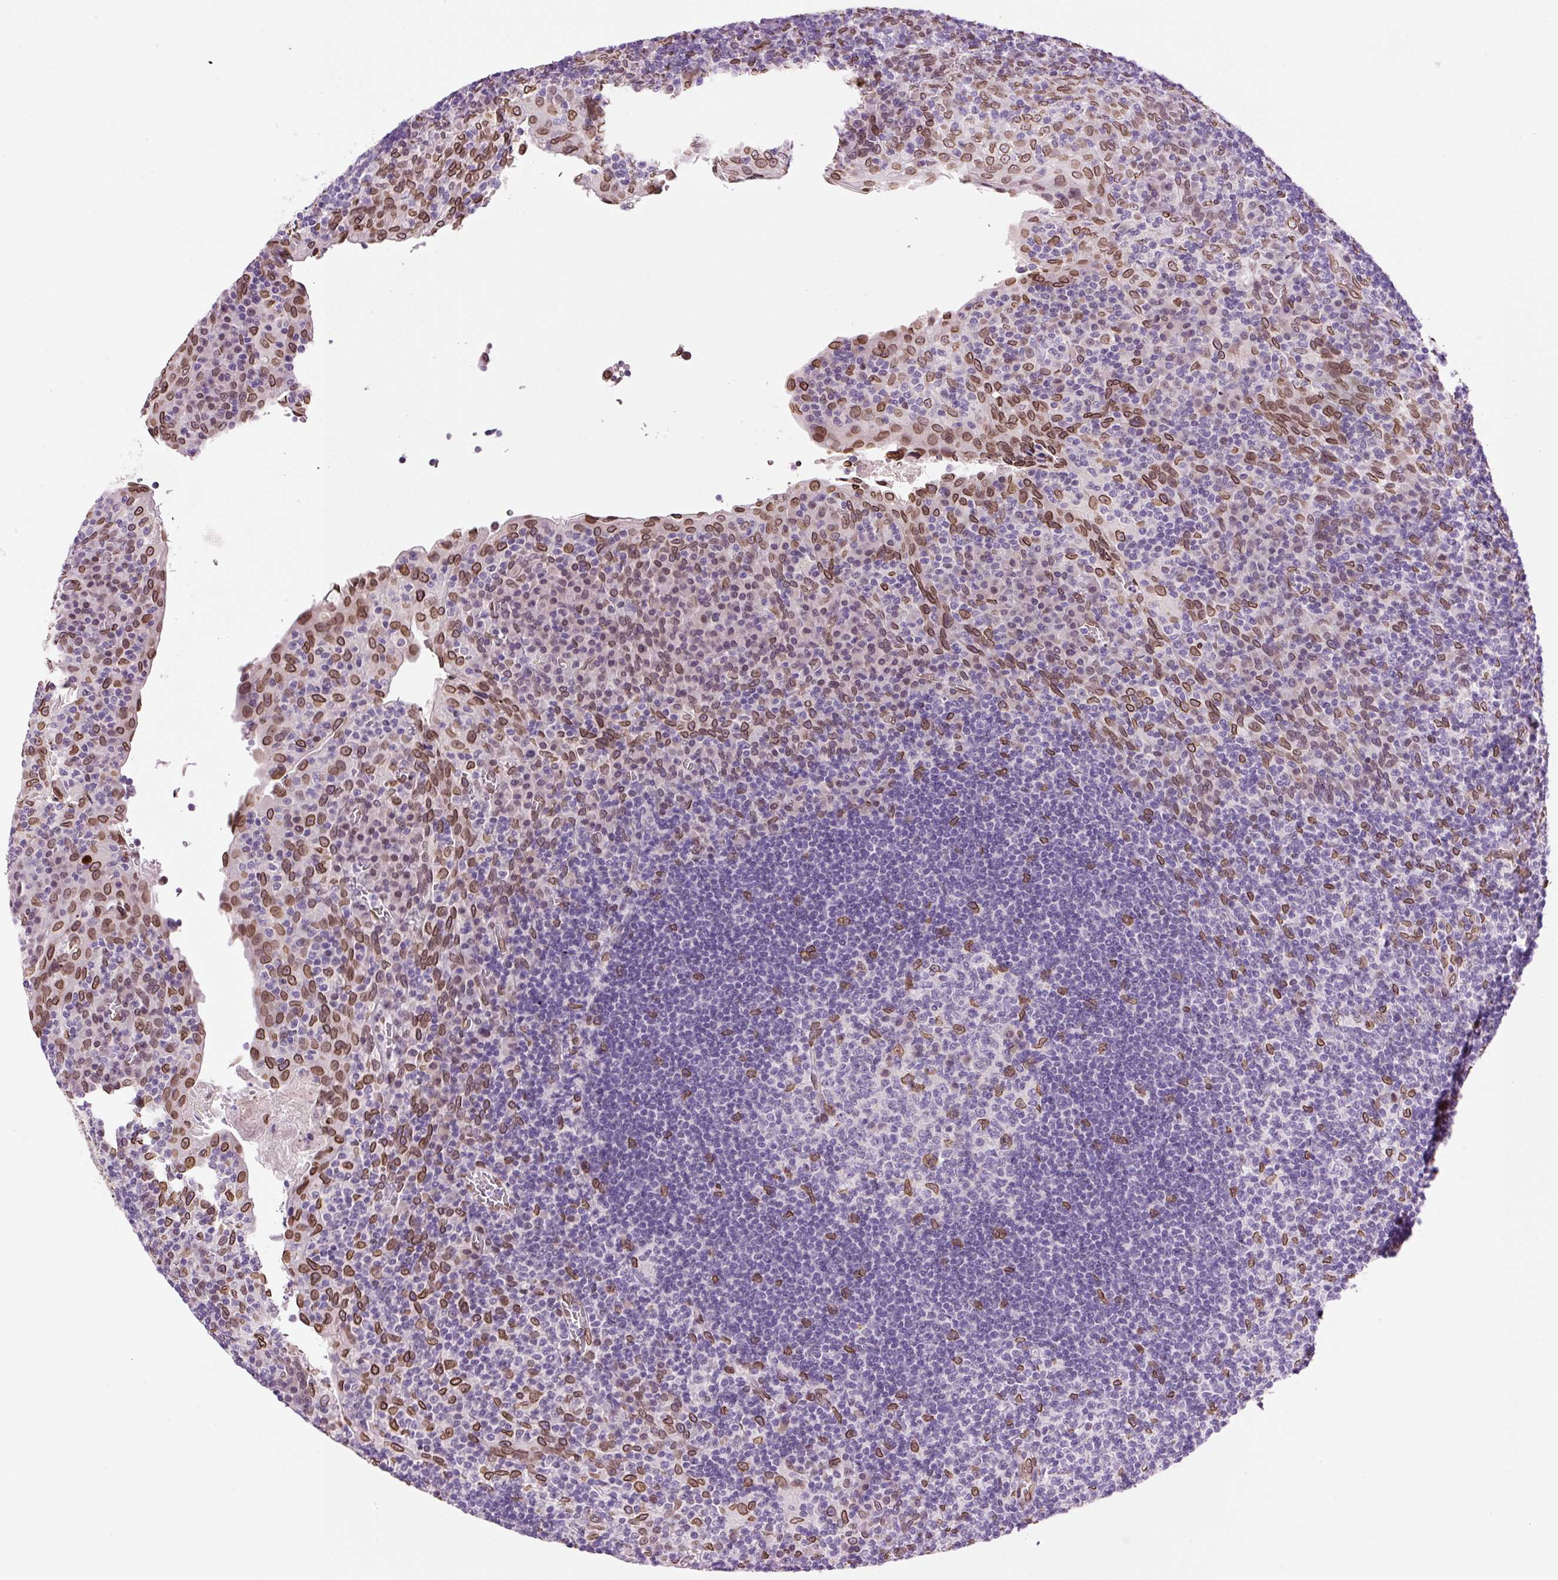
{"staining": {"intensity": "strong", "quantity": "<25%", "location": "cytoplasmic/membranous,nuclear"}, "tissue": "tonsil", "cell_type": "Germinal center cells", "image_type": "normal", "snomed": [{"axis": "morphology", "description": "Normal tissue, NOS"}, {"axis": "topography", "description": "Tonsil"}], "caption": "The micrograph exhibits staining of unremarkable tonsil, revealing strong cytoplasmic/membranous,nuclear protein staining (brown color) within germinal center cells. Nuclei are stained in blue.", "gene": "ZNF224", "patient": {"sex": "male", "age": 17}}